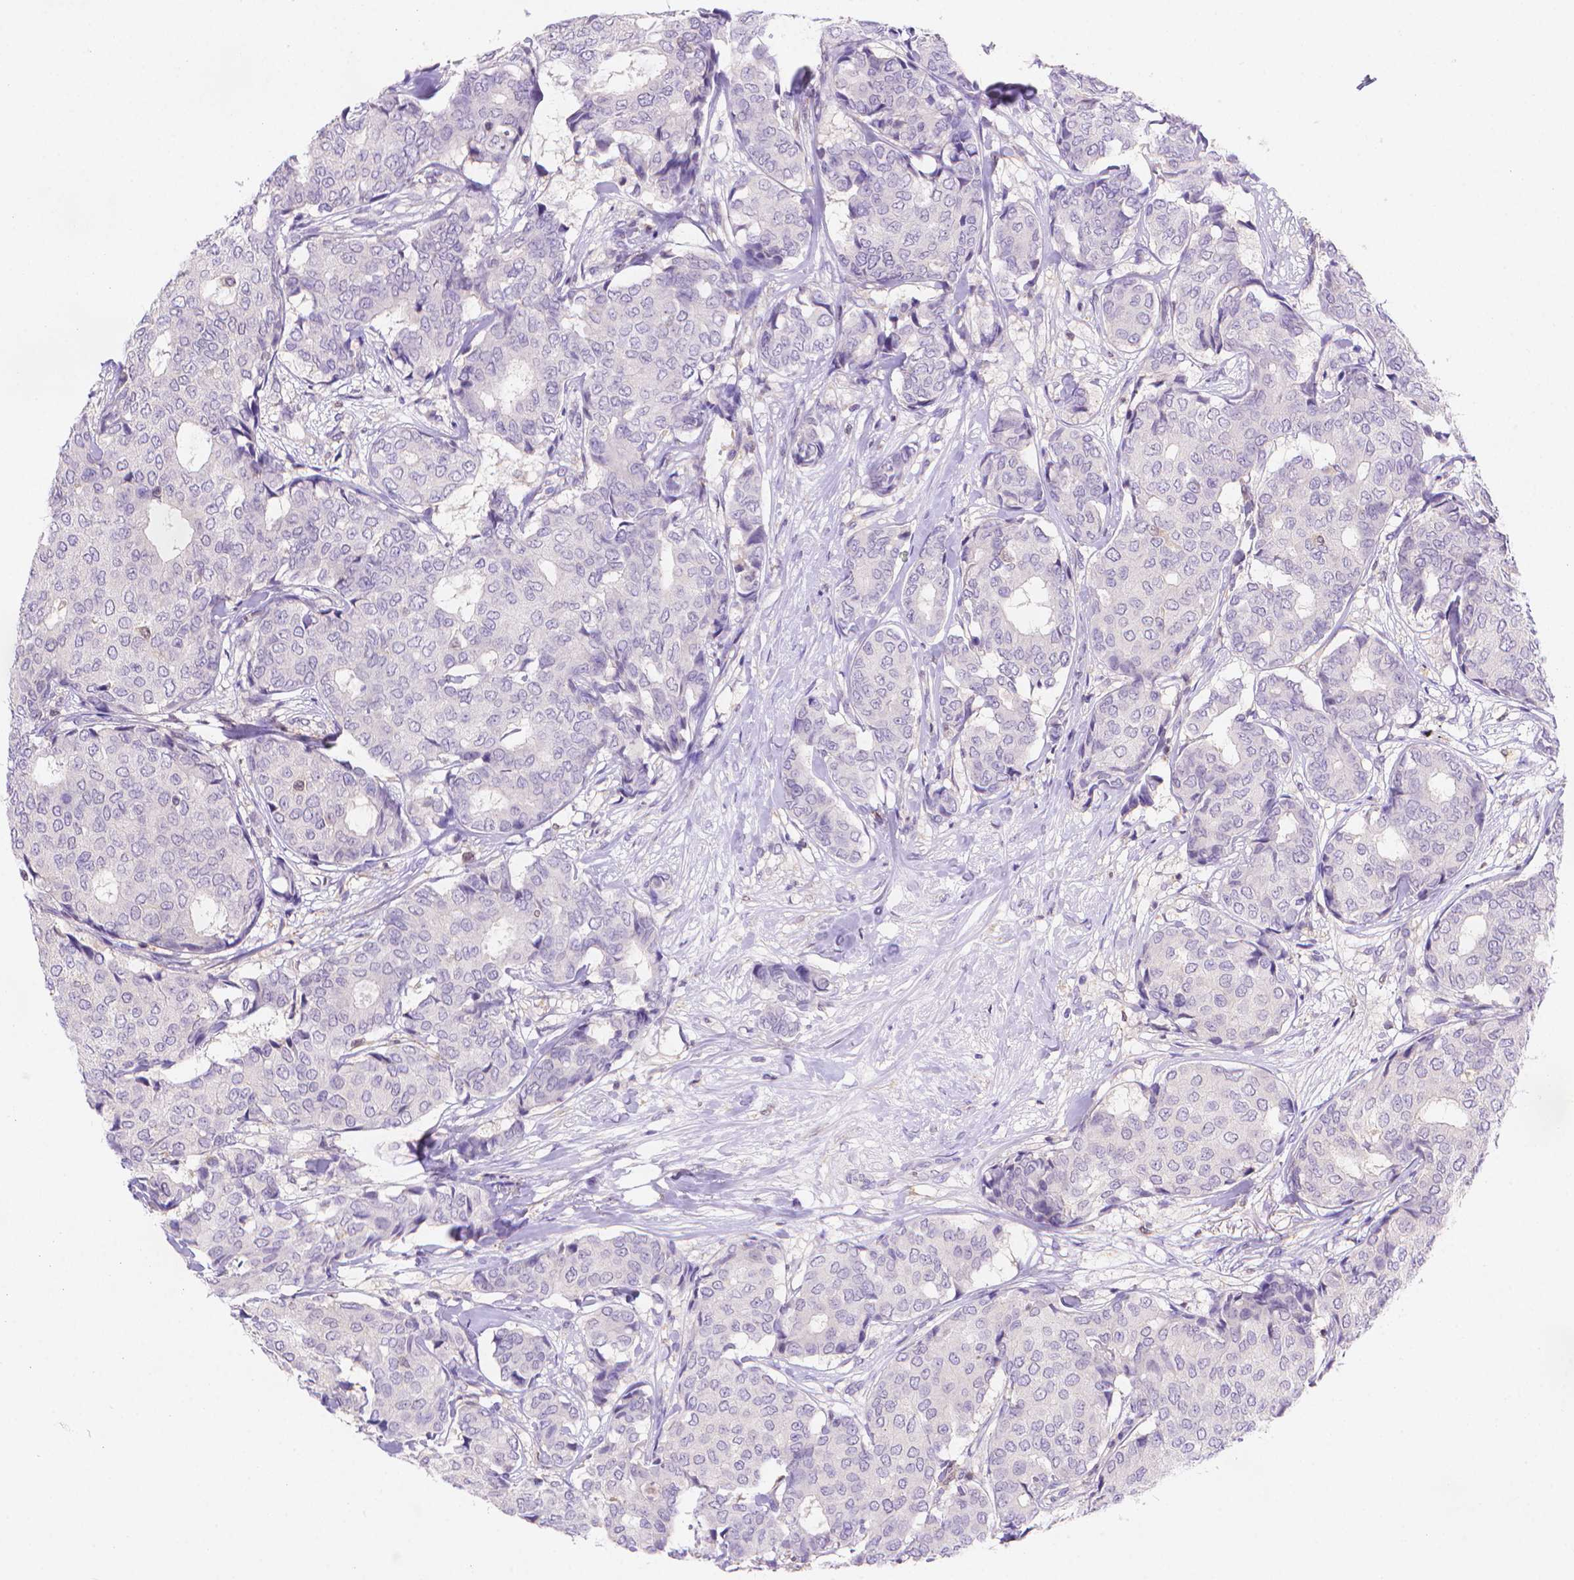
{"staining": {"intensity": "negative", "quantity": "none", "location": "none"}, "tissue": "breast cancer", "cell_type": "Tumor cells", "image_type": "cancer", "snomed": [{"axis": "morphology", "description": "Duct carcinoma"}, {"axis": "topography", "description": "Breast"}], "caption": "Immunohistochemistry of intraductal carcinoma (breast) reveals no positivity in tumor cells. Brightfield microscopy of immunohistochemistry stained with DAB (brown) and hematoxylin (blue), captured at high magnification.", "gene": "FGD2", "patient": {"sex": "female", "age": 75}}